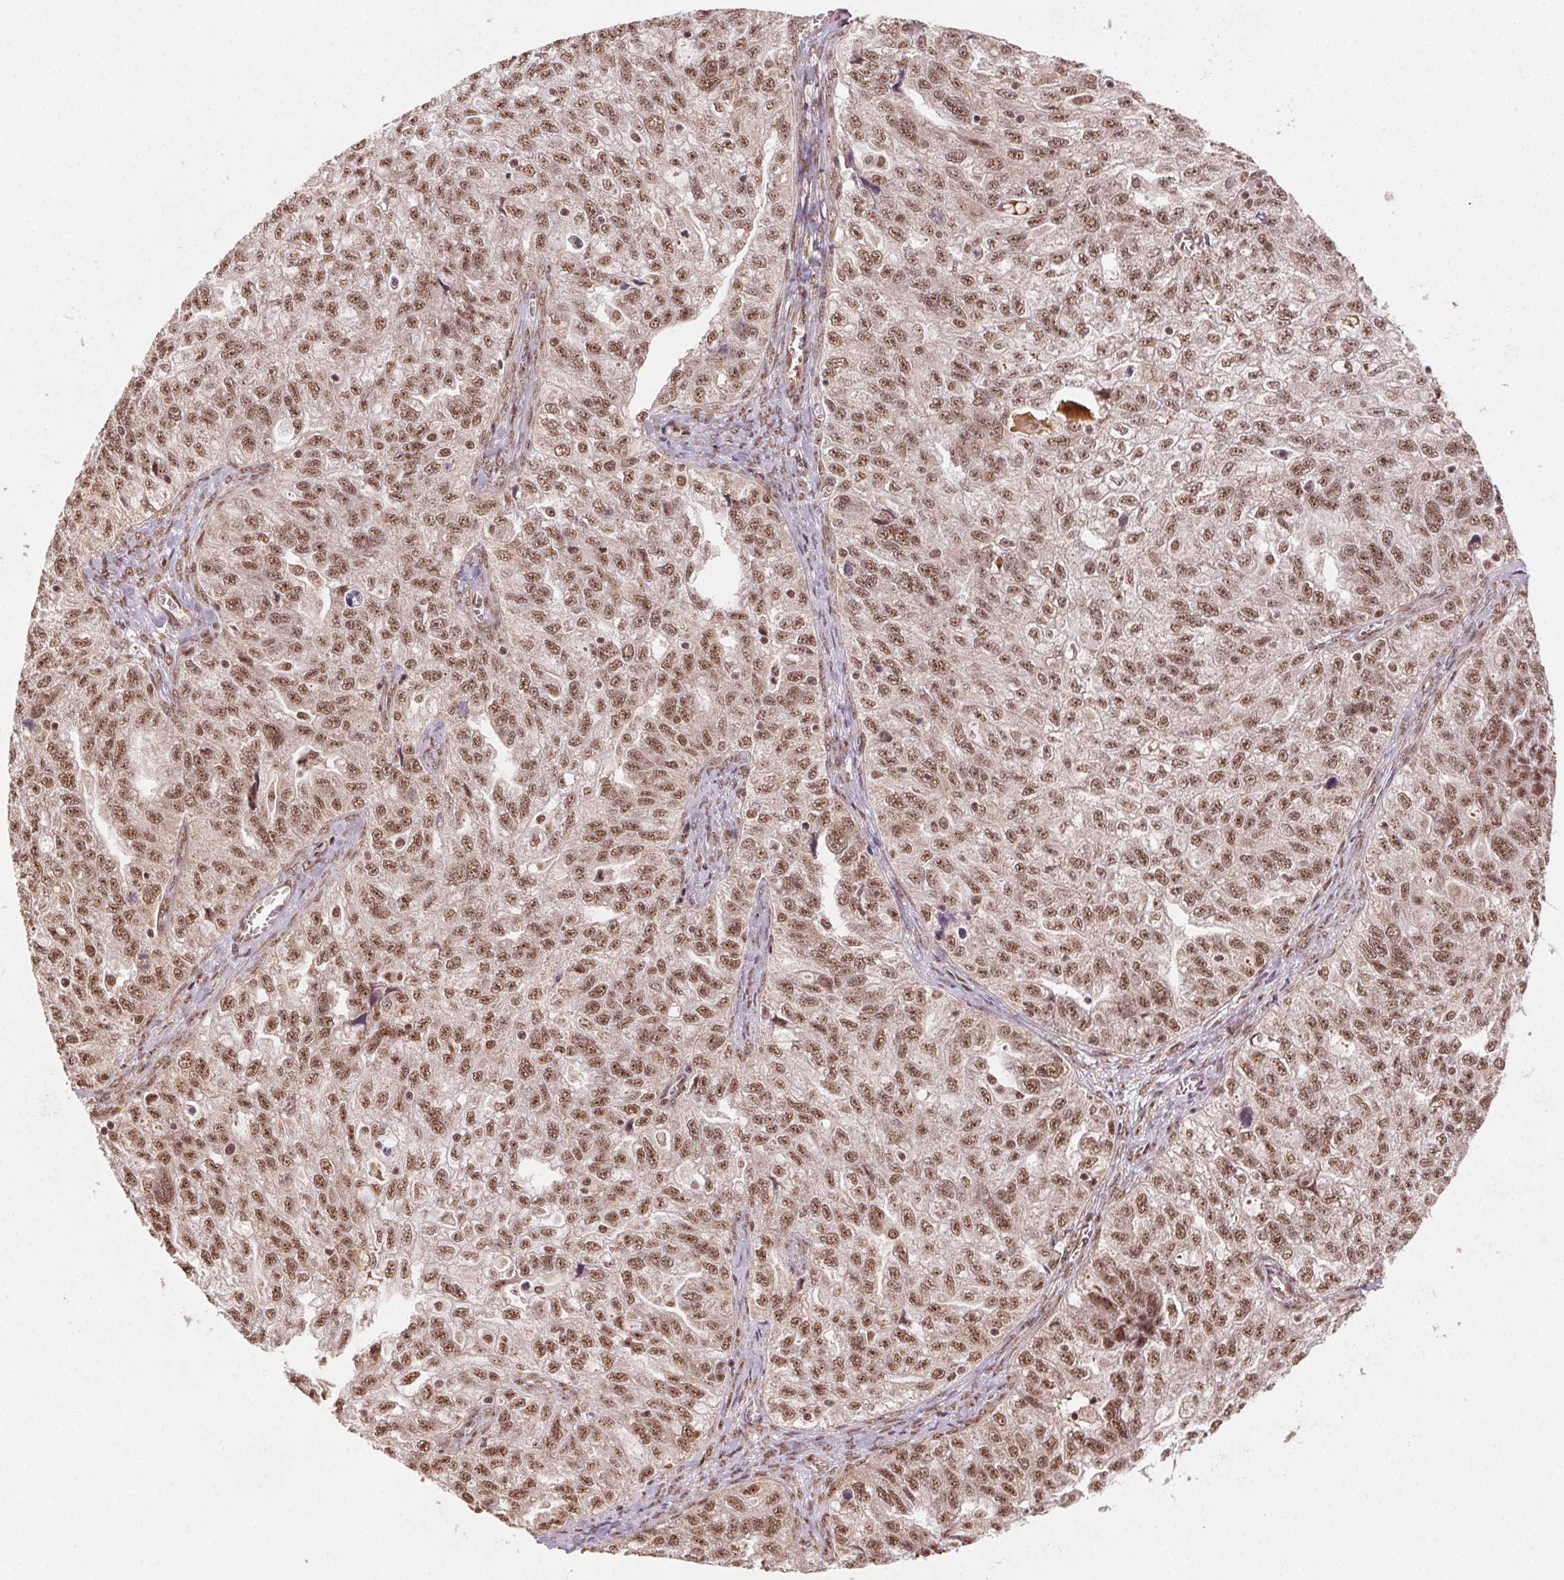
{"staining": {"intensity": "moderate", "quantity": ">75%", "location": "nuclear"}, "tissue": "ovarian cancer", "cell_type": "Tumor cells", "image_type": "cancer", "snomed": [{"axis": "morphology", "description": "Cystadenocarcinoma, serous, NOS"}, {"axis": "topography", "description": "Ovary"}], "caption": "Brown immunohistochemical staining in ovarian serous cystadenocarcinoma displays moderate nuclear expression in about >75% of tumor cells.", "gene": "TREML4", "patient": {"sex": "female", "age": 51}}